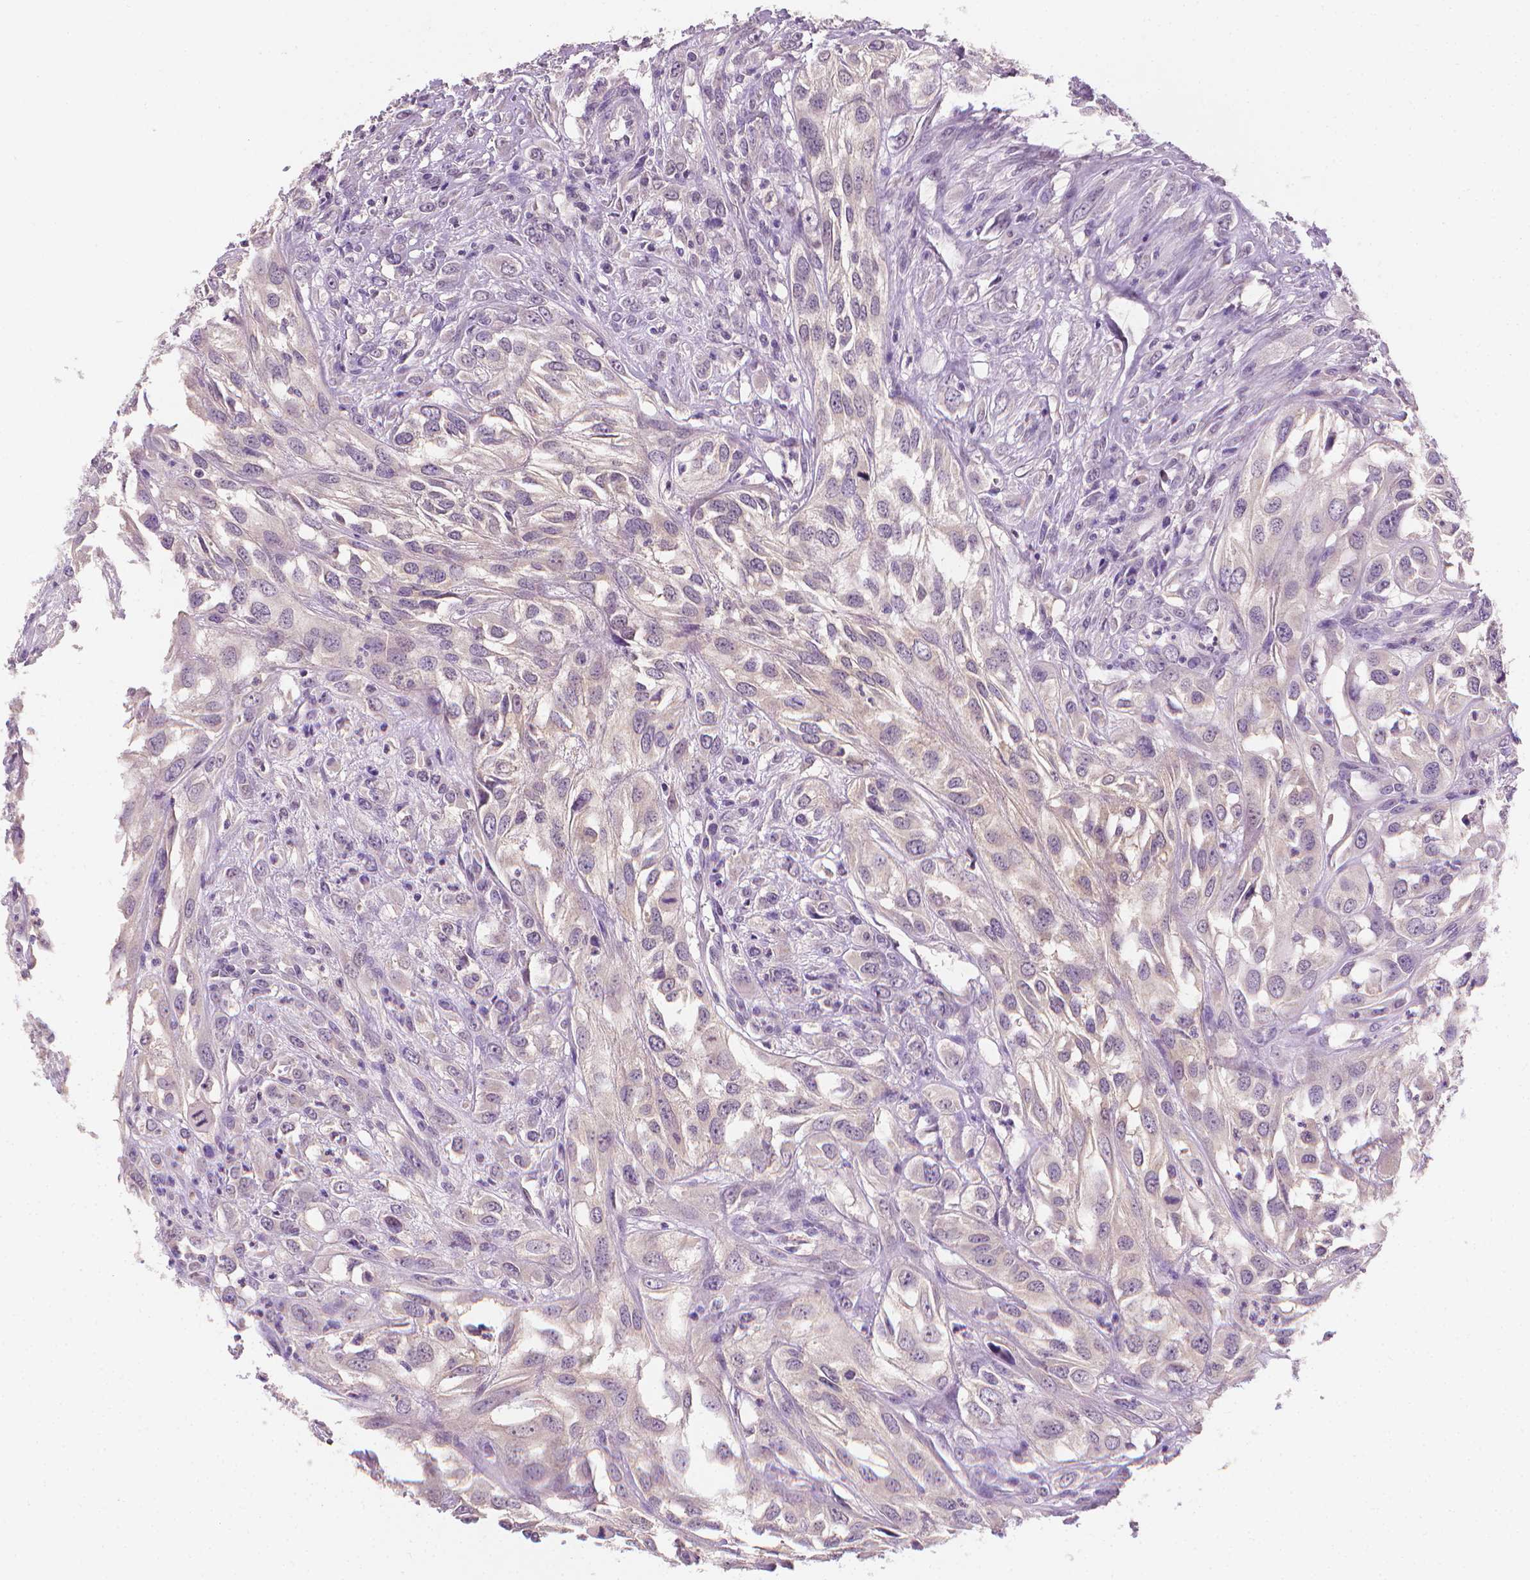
{"staining": {"intensity": "negative", "quantity": "none", "location": "none"}, "tissue": "urothelial cancer", "cell_type": "Tumor cells", "image_type": "cancer", "snomed": [{"axis": "morphology", "description": "Urothelial carcinoma, High grade"}, {"axis": "topography", "description": "Urinary bladder"}], "caption": "An immunohistochemistry image of urothelial cancer is shown. There is no staining in tumor cells of urothelial cancer.", "gene": "FASN", "patient": {"sex": "male", "age": 67}}